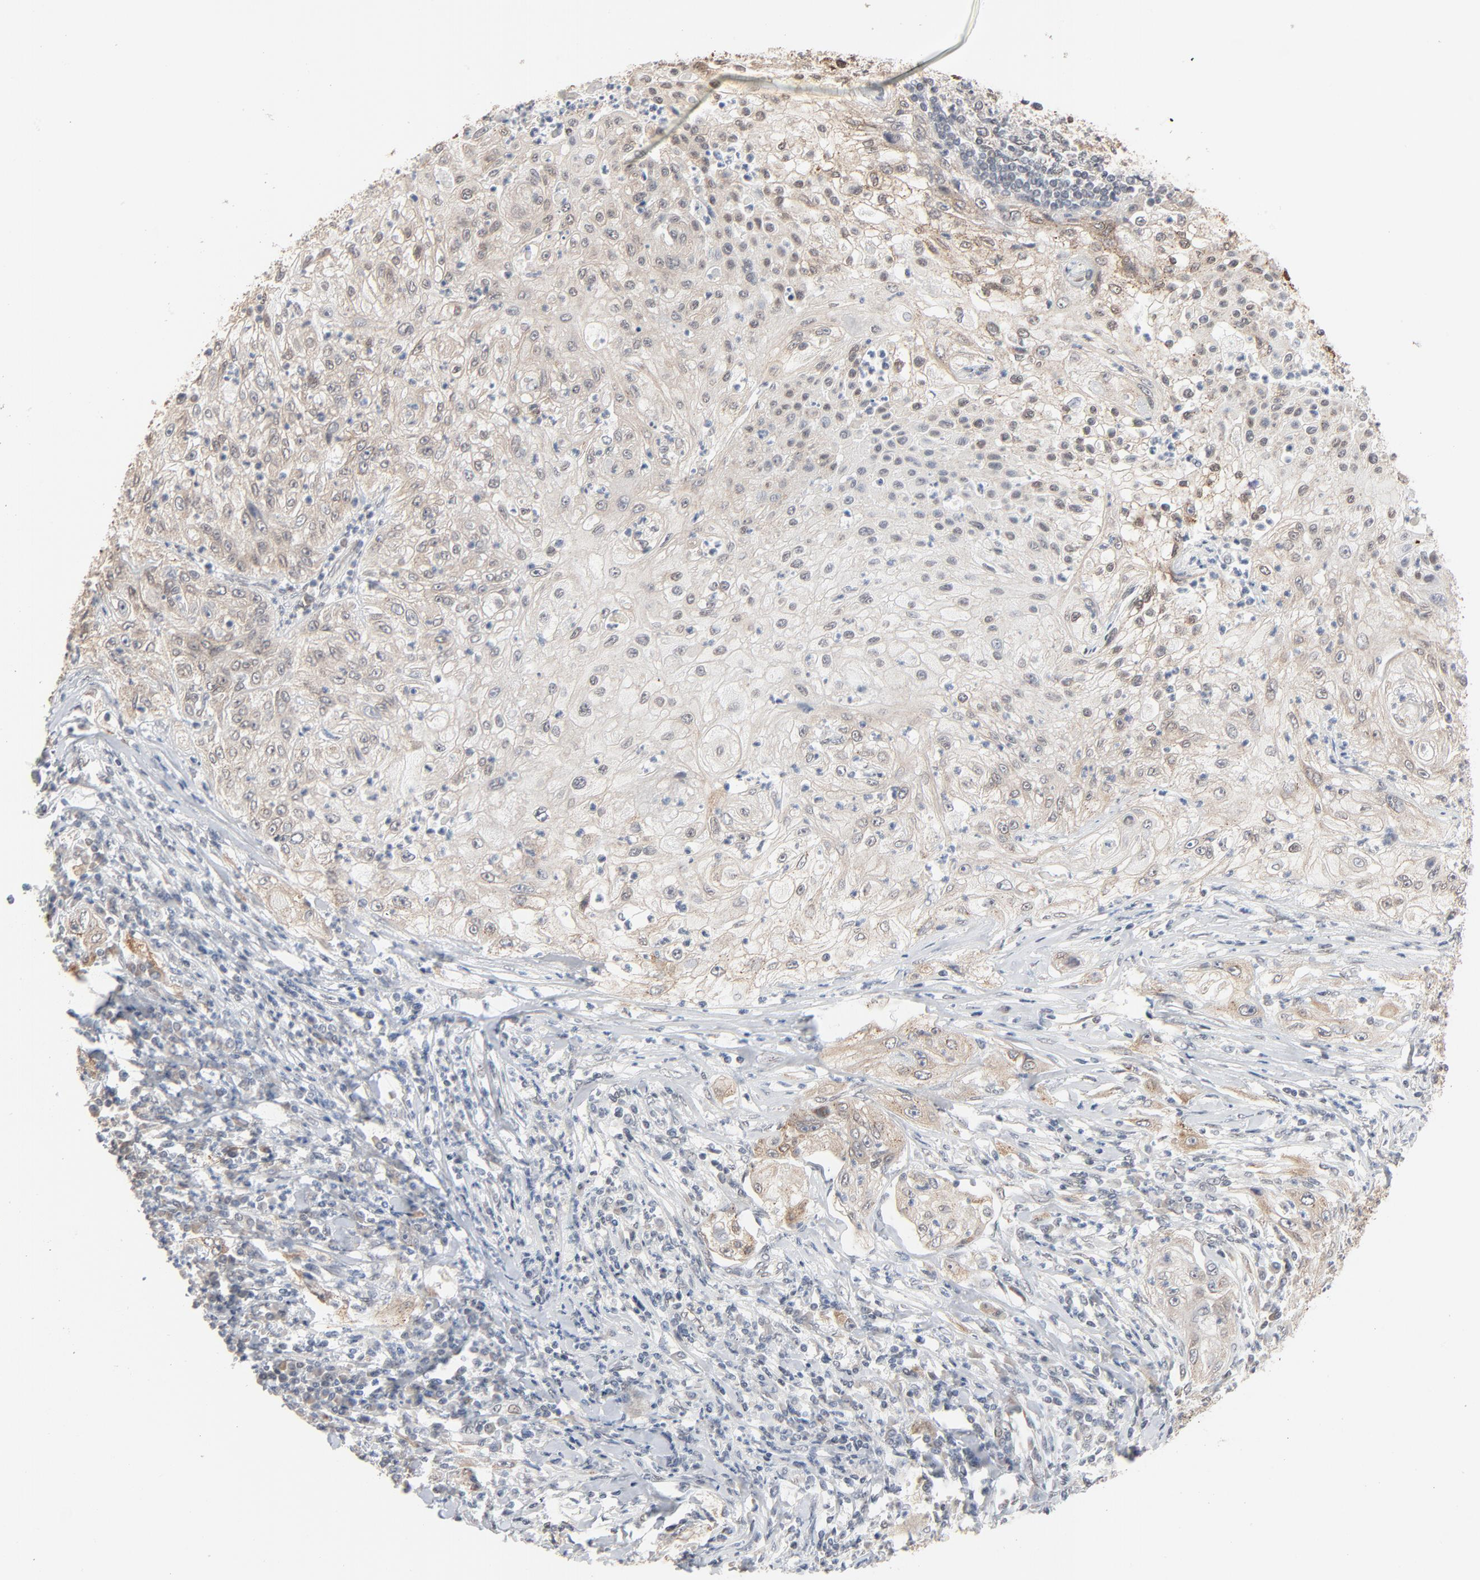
{"staining": {"intensity": "weak", "quantity": "25%-75%", "location": "cytoplasmic/membranous"}, "tissue": "lung cancer", "cell_type": "Tumor cells", "image_type": "cancer", "snomed": [{"axis": "morphology", "description": "Inflammation, NOS"}, {"axis": "morphology", "description": "Squamous cell carcinoma, NOS"}, {"axis": "topography", "description": "Lymph node"}, {"axis": "topography", "description": "Soft tissue"}, {"axis": "topography", "description": "Lung"}], "caption": "Lung cancer (squamous cell carcinoma) stained with a brown dye demonstrates weak cytoplasmic/membranous positive expression in about 25%-75% of tumor cells.", "gene": "ITPR3", "patient": {"sex": "male", "age": 66}}